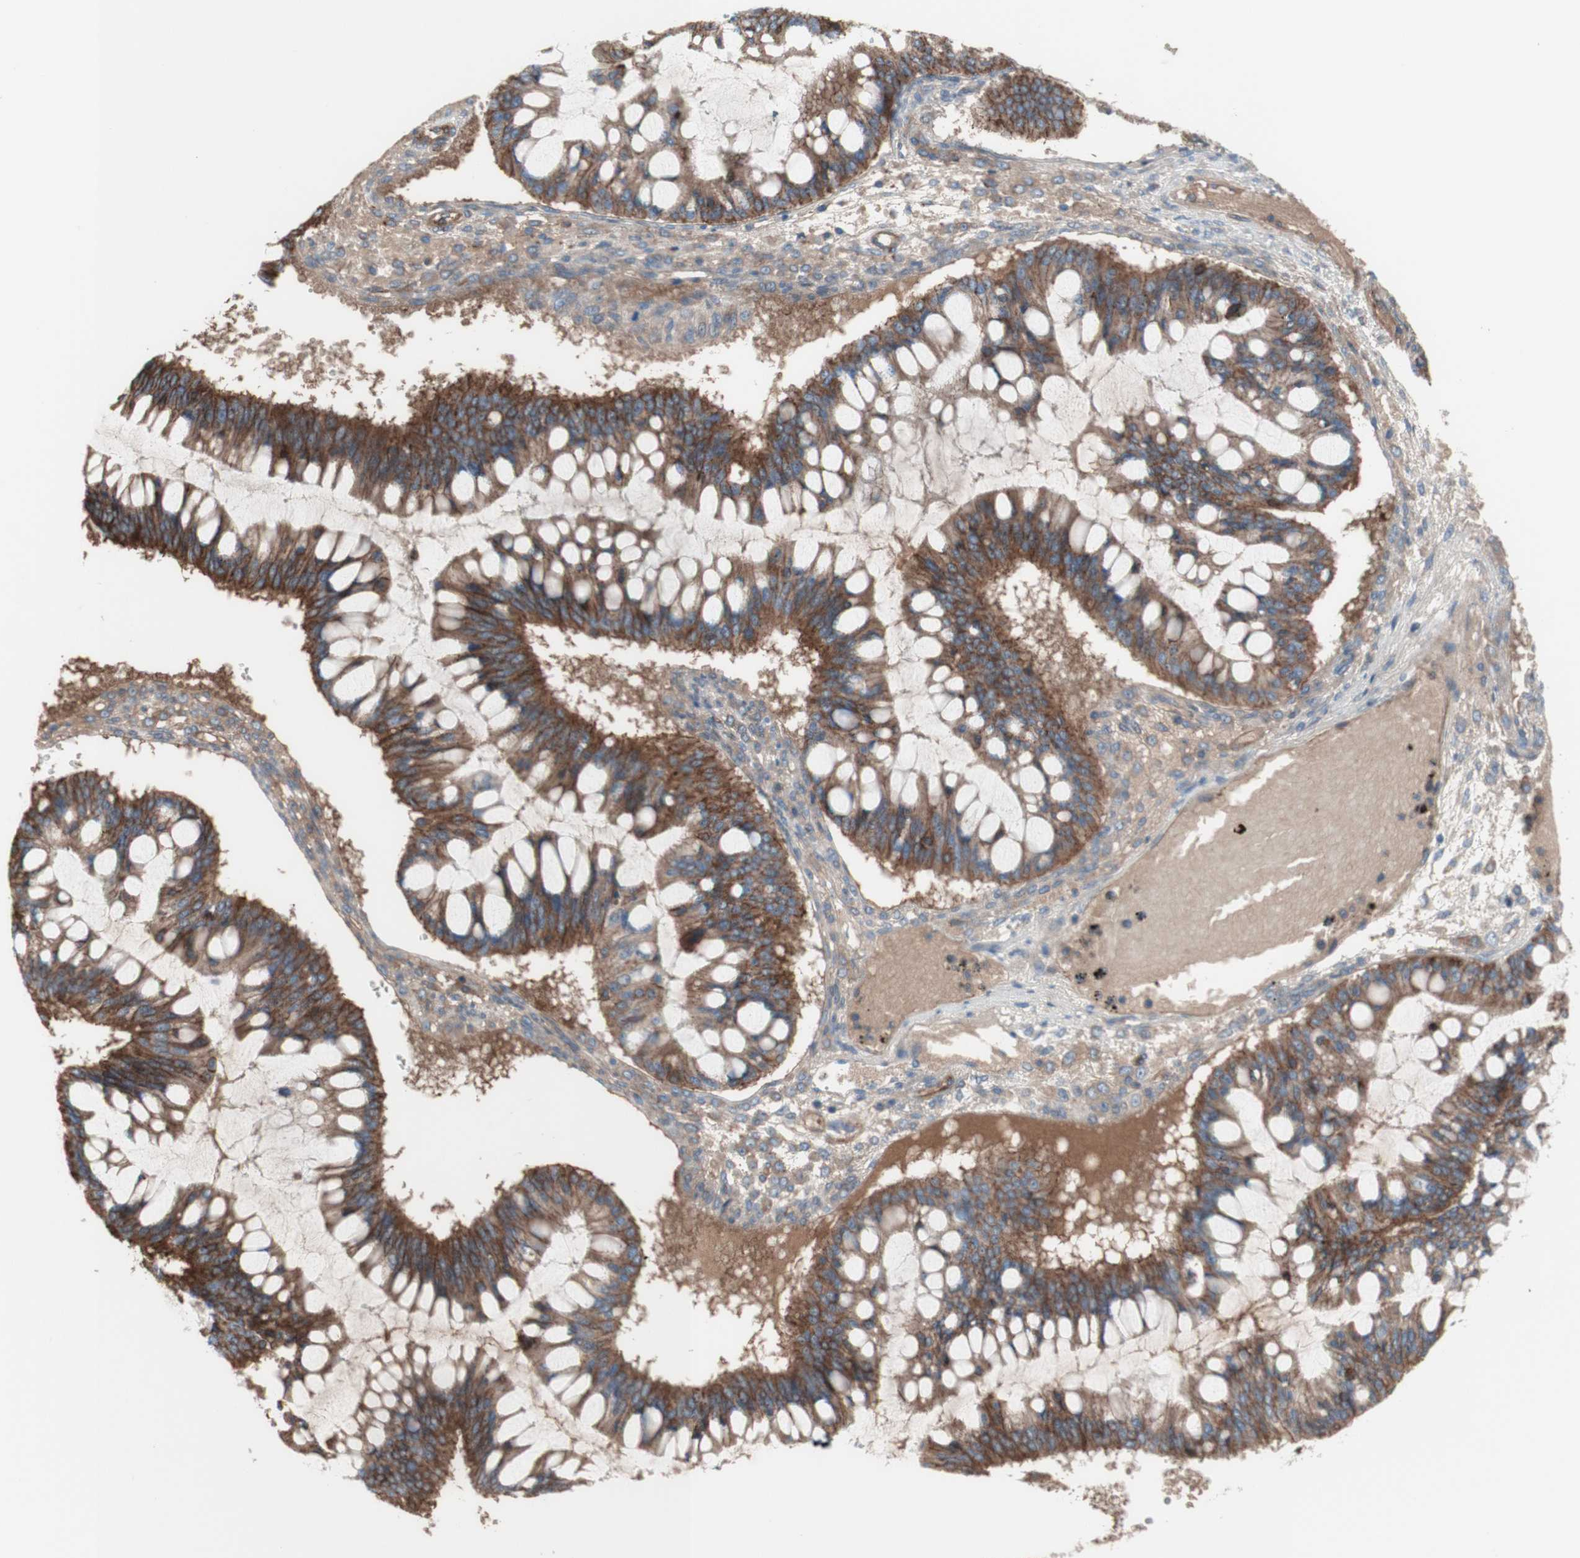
{"staining": {"intensity": "moderate", "quantity": ">75%", "location": "cytoplasmic/membranous"}, "tissue": "ovarian cancer", "cell_type": "Tumor cells", "image_type": "cancer", "snomed": [{"axis": "morphology", "description": "Cystadenocarcinoma, mucinous, NOS"}, {"axis": "topography", "description": "Ovary"}], "caption": "Brown immunohistochemical staining in human ovarian cancer reveals moderate cytoplasmic/membranous staining in approximately >75% of tumor cells.", "gene": "CD46", "patient": {"sex": "female", "age": 73}}